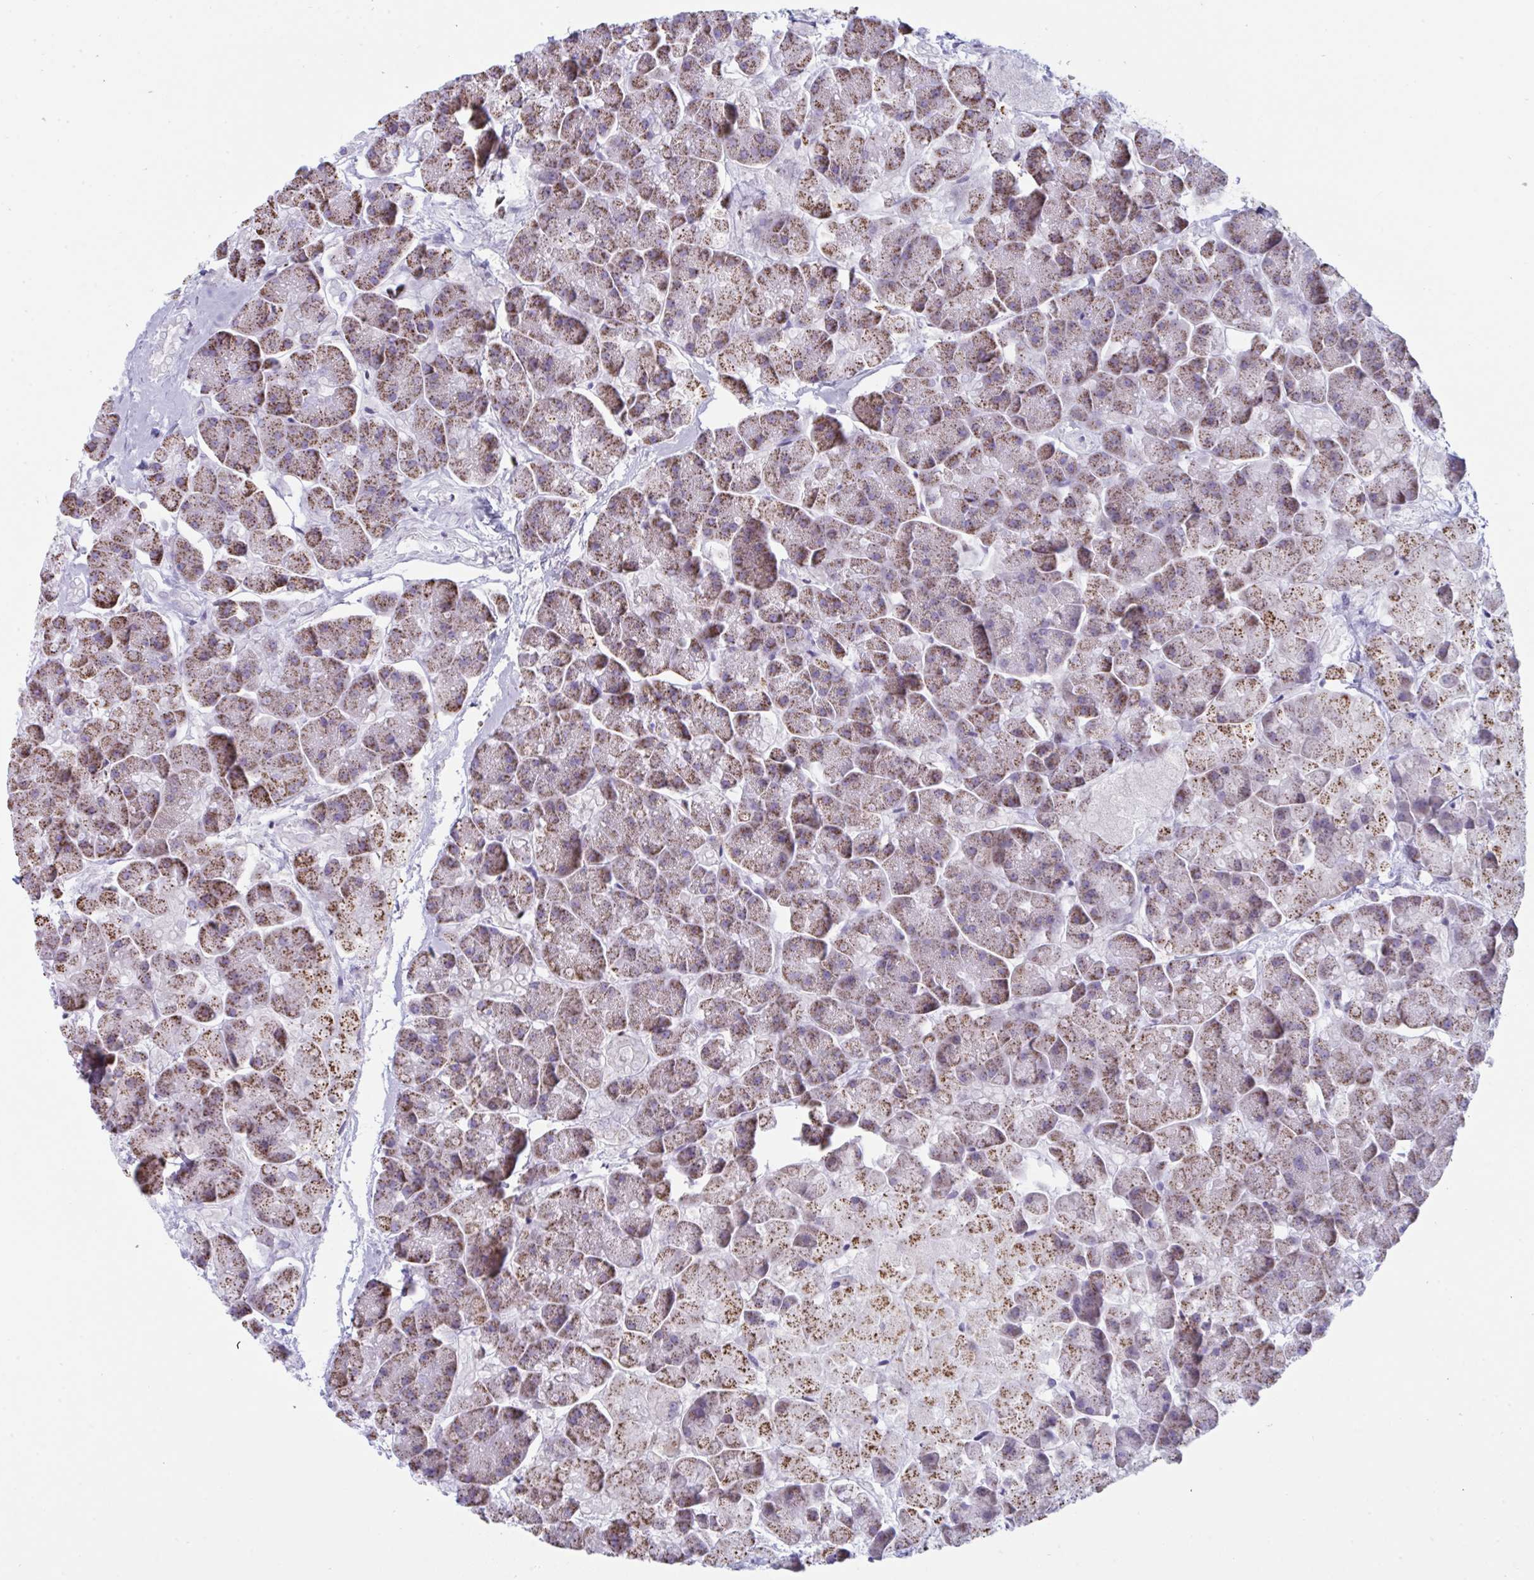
{"staining": {"intensity": "moderate", "quantity": "25%-75%", "location": "cytoplasmic/membranous"}, "tissue": "pancreas", "cell_type": "Exocrine glandular cells", "image_type": "normal", "snomed": [{"axis": "morphology", "description": "Normal tissue, NOS"}, {"axis": "topography", "description": "Pancreas"}, {"axis": "topography", "description": "Peripheral nerve tissue"}], "caption": "Human pancreas stained with a brown dye exhibits moderate cytoplasmic/membranous positive staining in approximately 25%-75% of exocrine glandular cells.", "gene": "PRDM9", "patient": {"sex": "male", "age": 54}}